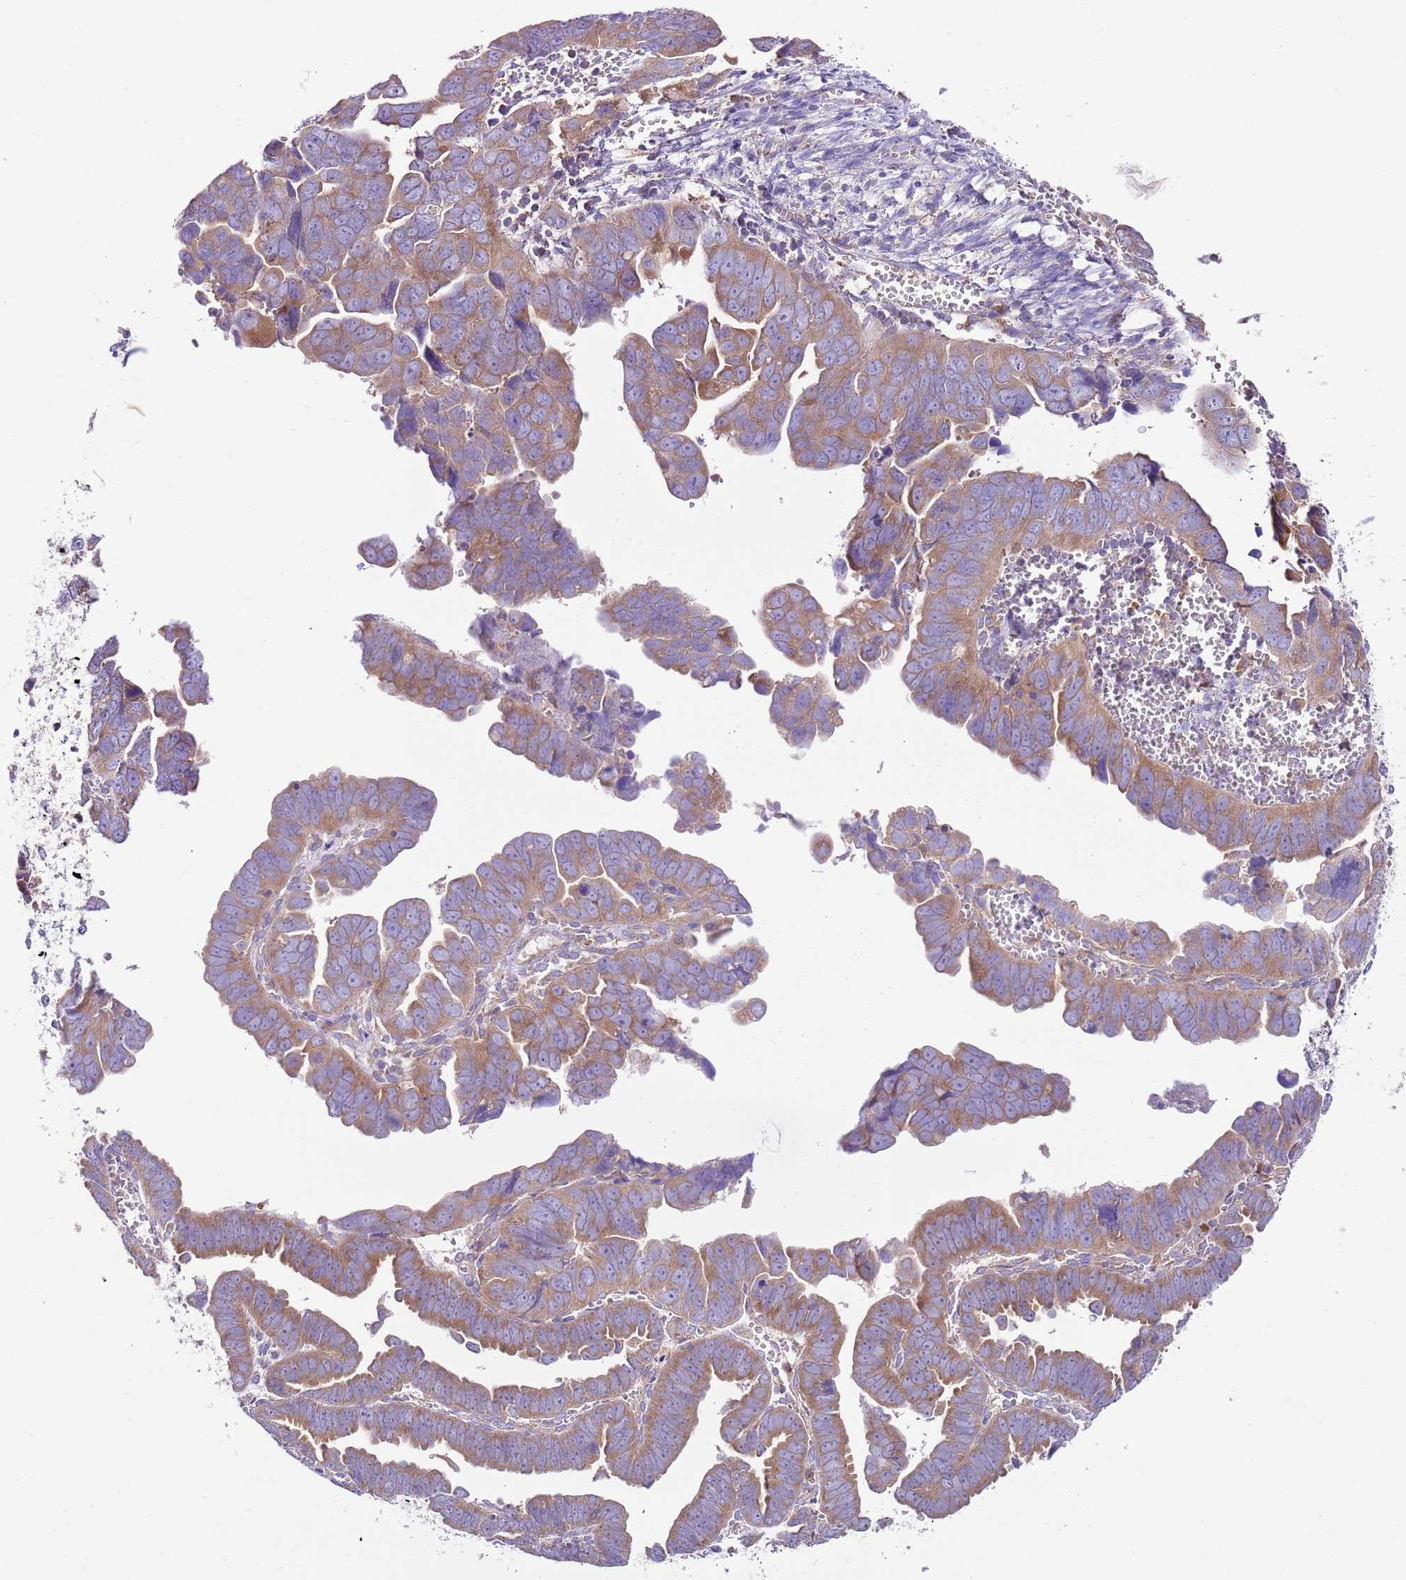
{"staining": {"intensity": "moderate", "quantity": ">75%", "location": "cytoplasmic/membranous"}, "tissue": "endometrial cancer", "cell_type": "Tumor cells", "image_type": "cancer", "snomed": [{"axis": "morphology", "description": "Adenocarcinoma, NOS"}, {"axis": "topography", "description": "Endometrium"}], "caption": "Protein staining by immunohistochemistry reveals moderate cytoplasmic/membranous staining in about >75% of tumor cells in adenocarcinoma (endometrial).", "gene": "RPS10", "patient": {"sex": "female", "age": 75}}